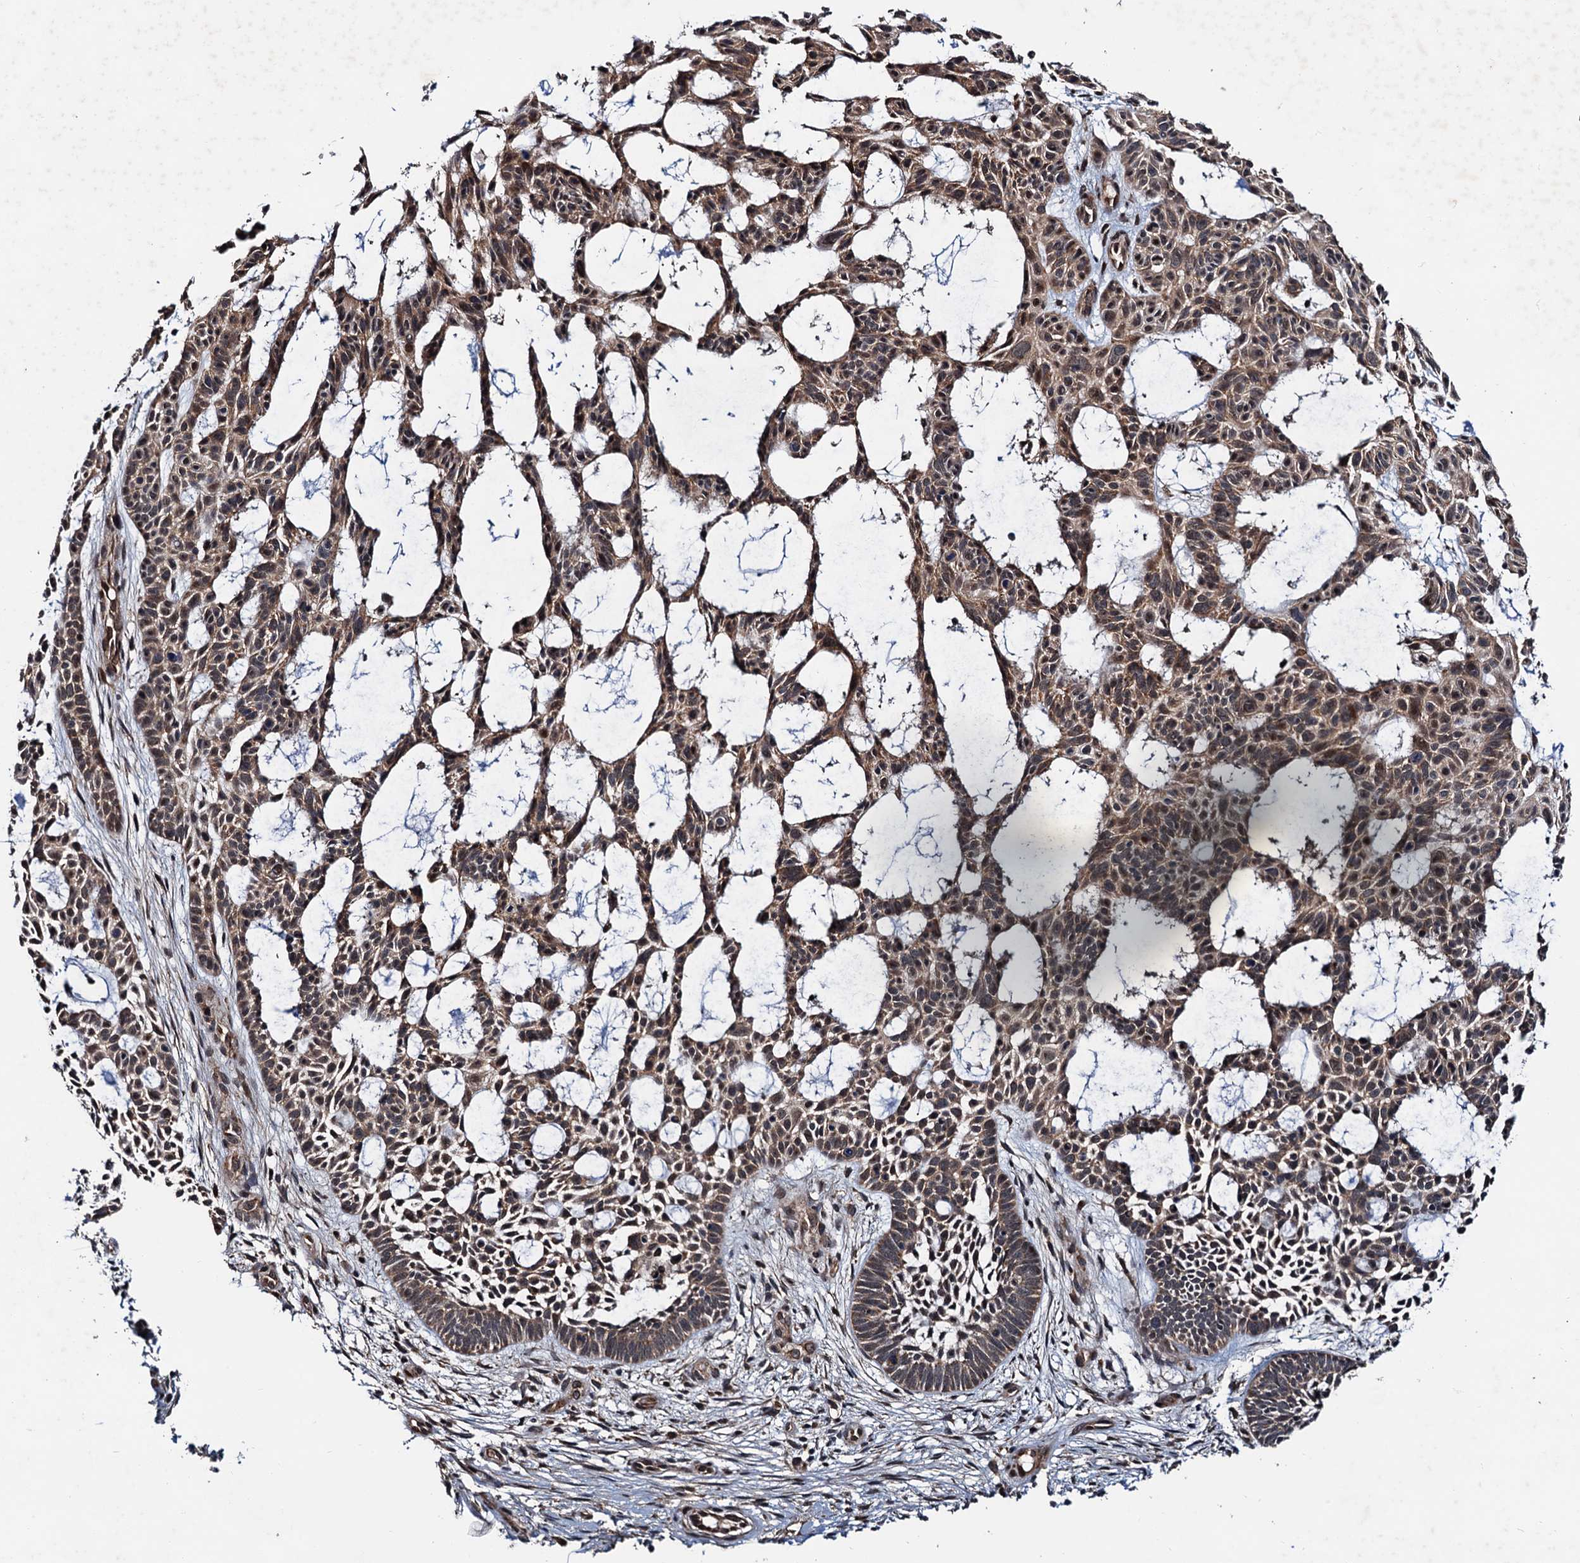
{"staining": {"intensity": "moderate", "quantity": ">75%", "location": "cytoplasmic/membranous"}, "tissue": "skin cancer", "cell_type": "Tumor cells", "image_type": "cancer", "snomed": [{"axis": "morphology", "description": "Basal cell carcinoma"}, {"axis": "topography", "description": "Skin"}], "caption": "Protein staining of skin basal cell carcinoma tissue demonstrates moderate cytoplasmic/membranous expression in about >75% of tumor cells. Immunohistochemistry stains the protein in brown and the nuclei are stained blue.", "gene": "NAA16", "patient": {"sex": "male", "age": 89}}